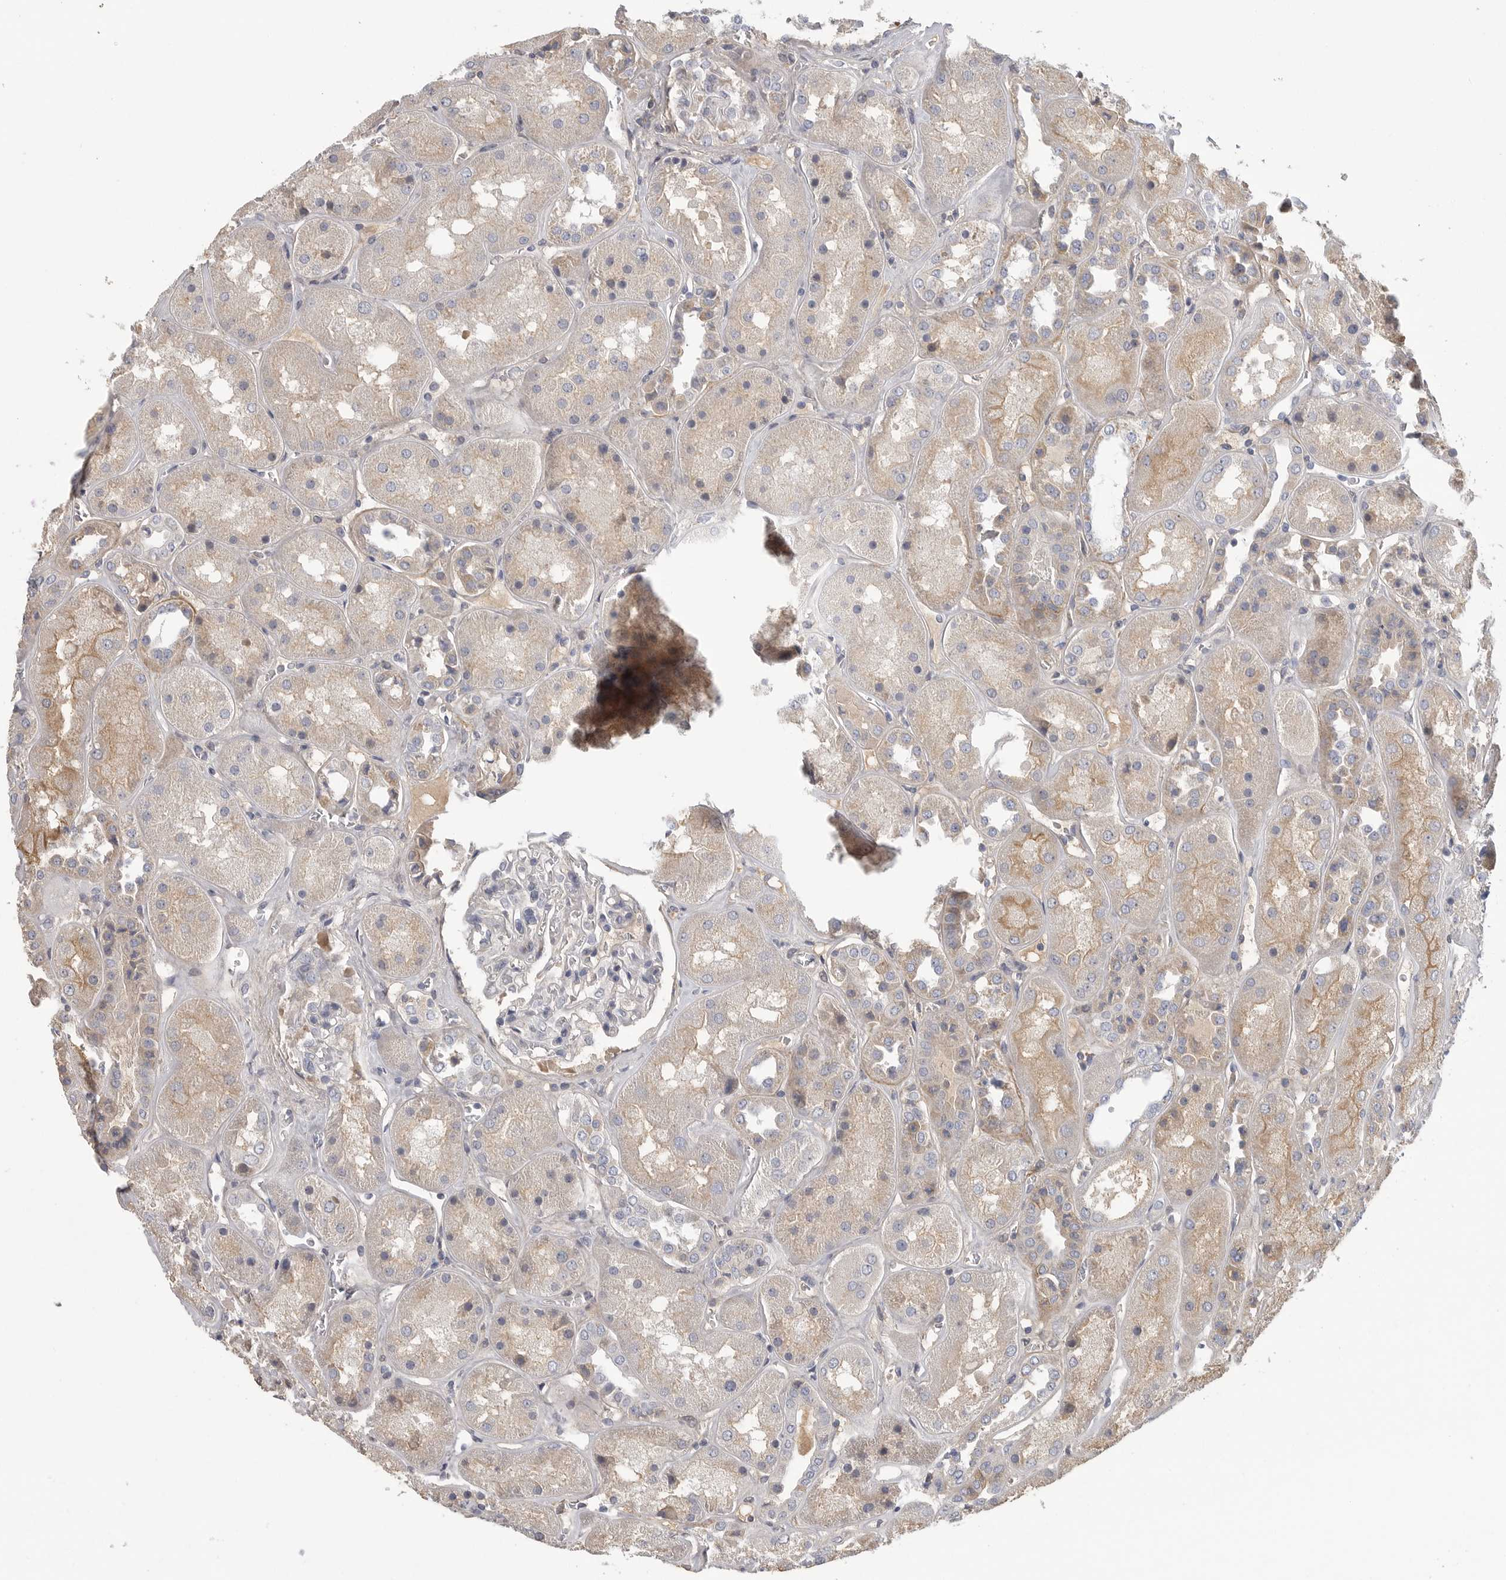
{"staining": {"intensity": "moderate", "quantity": "25%-75%", "location": "cytoplasmic/membranous"}, "tissue": "kidney", "cell_type": "Cells in glomeruli", "image_type": "normal", "snomed": [{"axis": "morphology", "description": "Normal tissue, NOS"}, {"axis": "topography", "description": "Kidney"}], "caption": "Kidney was stained to show a protein in brown. There is medium levels of moderate cytoplasmic/membranous staining in approximately 25%-75% of cells in glomeruli. (DAB = brown stain, brightfield microscopy at high magnification).", "gene": "SDC3", "patient": {"sex": "male", "age": 70}}